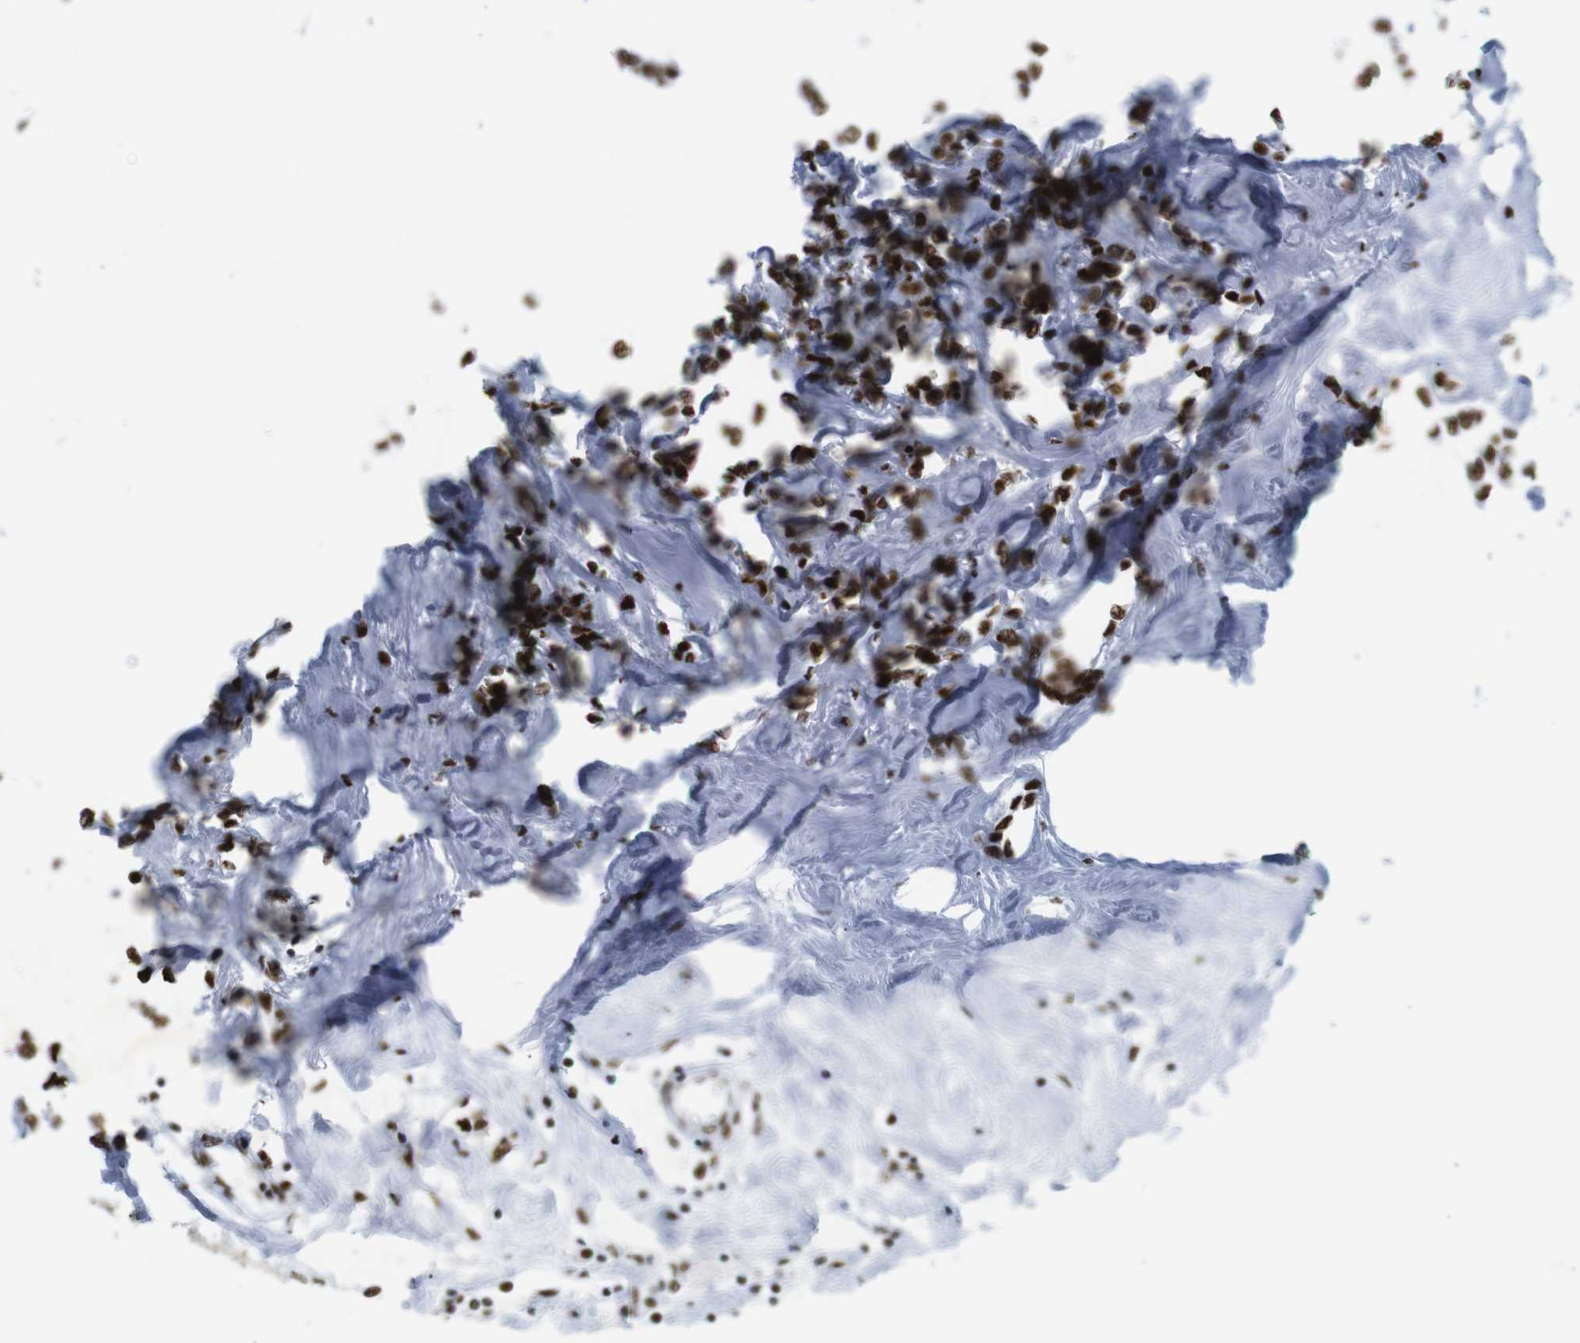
{"staining": {"intensity": "strong", "quantity": ">75%", "location": "nuclear"}, "tissue": "breast cancer", "cell_type": "Tumor cells", "image_type": "cancer", "snomed": [{"axis": "morphology", "description": "Lobular carcinoma"}, {"axis": "topography", "description": "Breast"}], "caption": "Protein staining by IHC displays strong nuclear positivity in approximately >75% of tumor cells in lobular carcinoma (breast).", "gene": "TRA2B", "patient": {"sex": "female", "age": 51}}